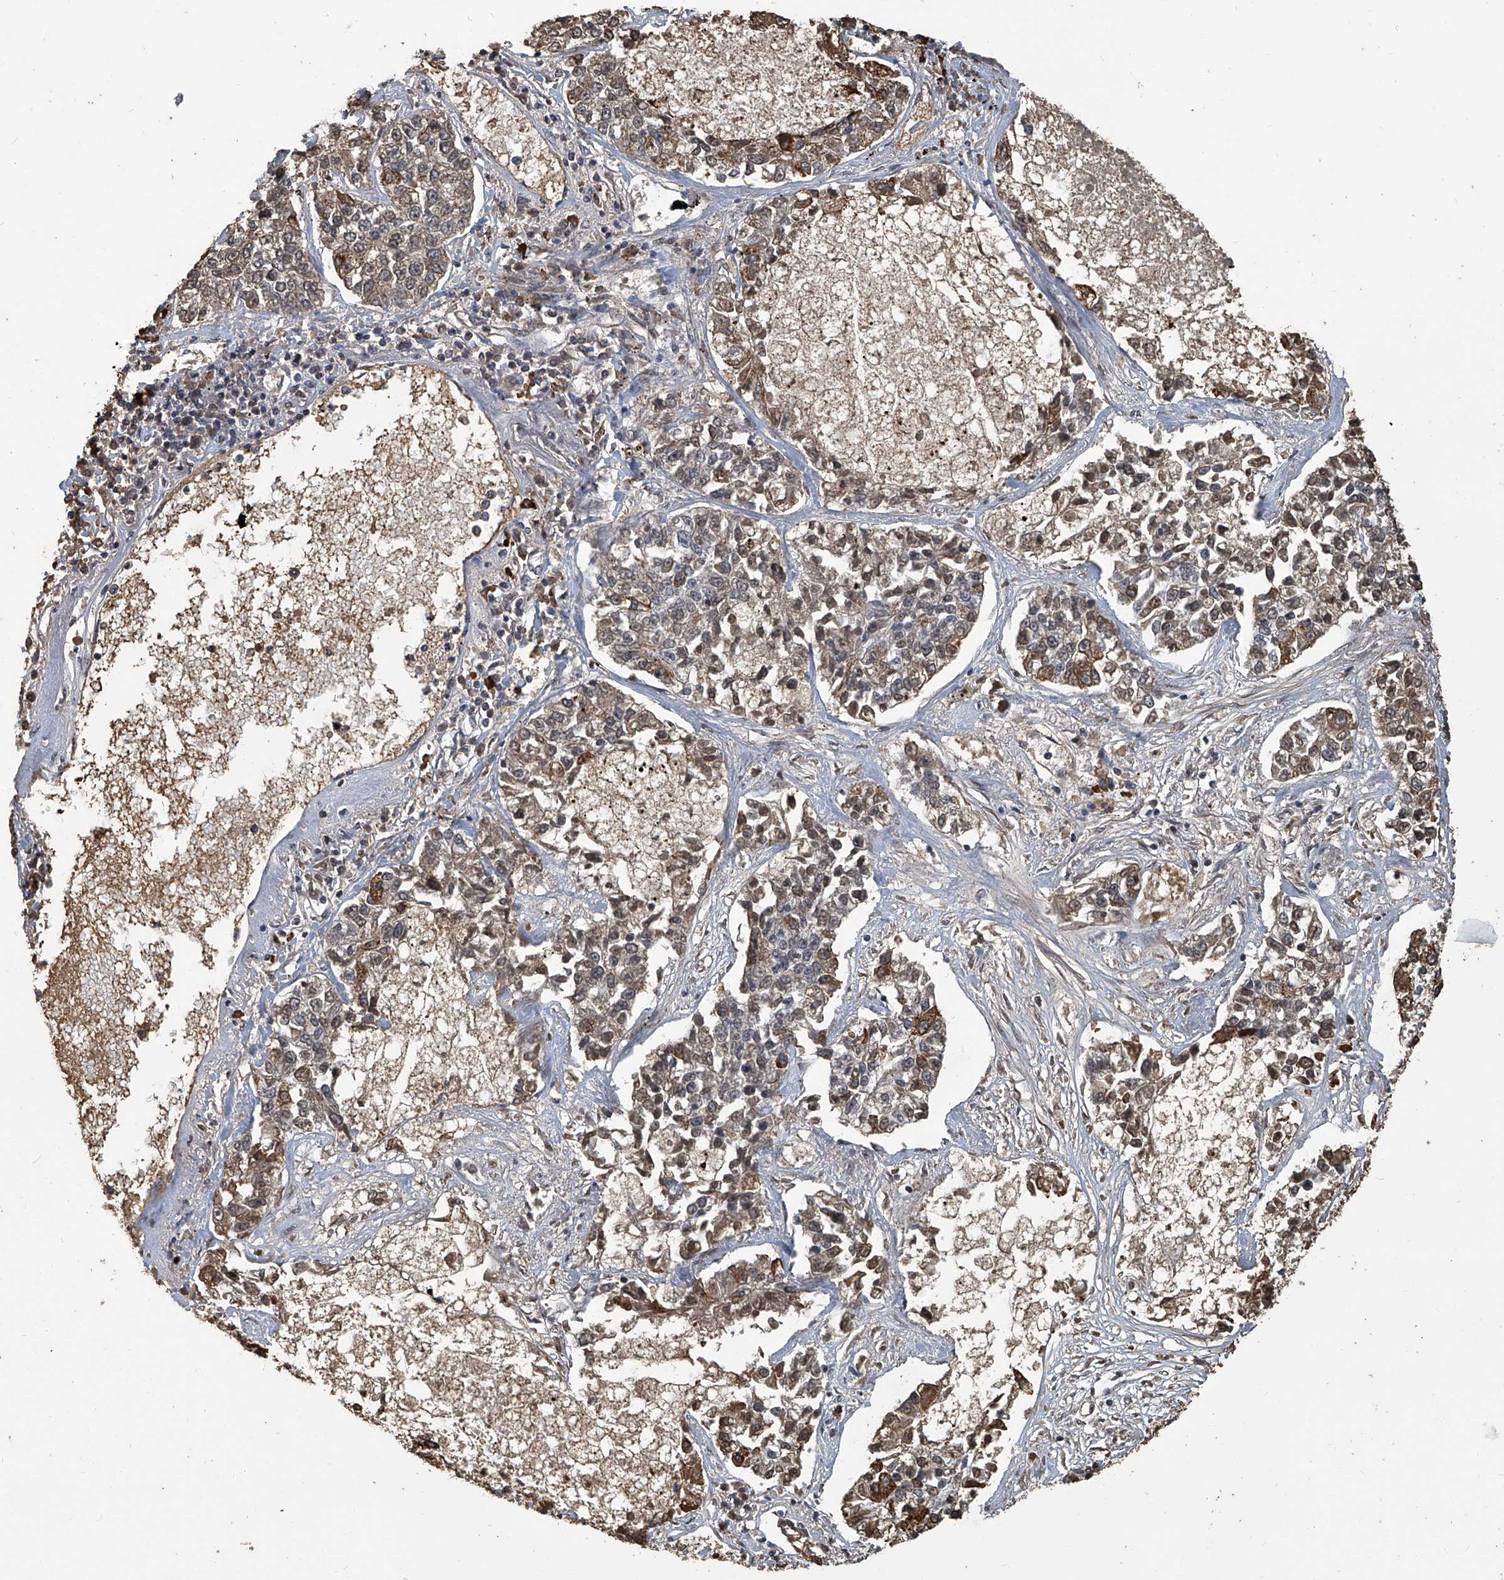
{"staining": {"intensity": "moderate", "quantity": "25%-75%", "location": "cytoplasmic/membranous"}, "tissue": "lung cancer", "cell_type": "Tumor cells", "image_type": "cancer", "snomed": [{"axis": "morphology", "description": "Adenocarcinoma, NOS"}, {"axis": "topography", "description": "Lung"}], "caption": "Tumor cells exhibit medium levels of moderate cytoplasmic/membranous expression in approximately 25%-75% of cells in lung cancer (adenocarcinoma).", "gene": "GPR132", "patient": {"sex": "male", "age": 49}}